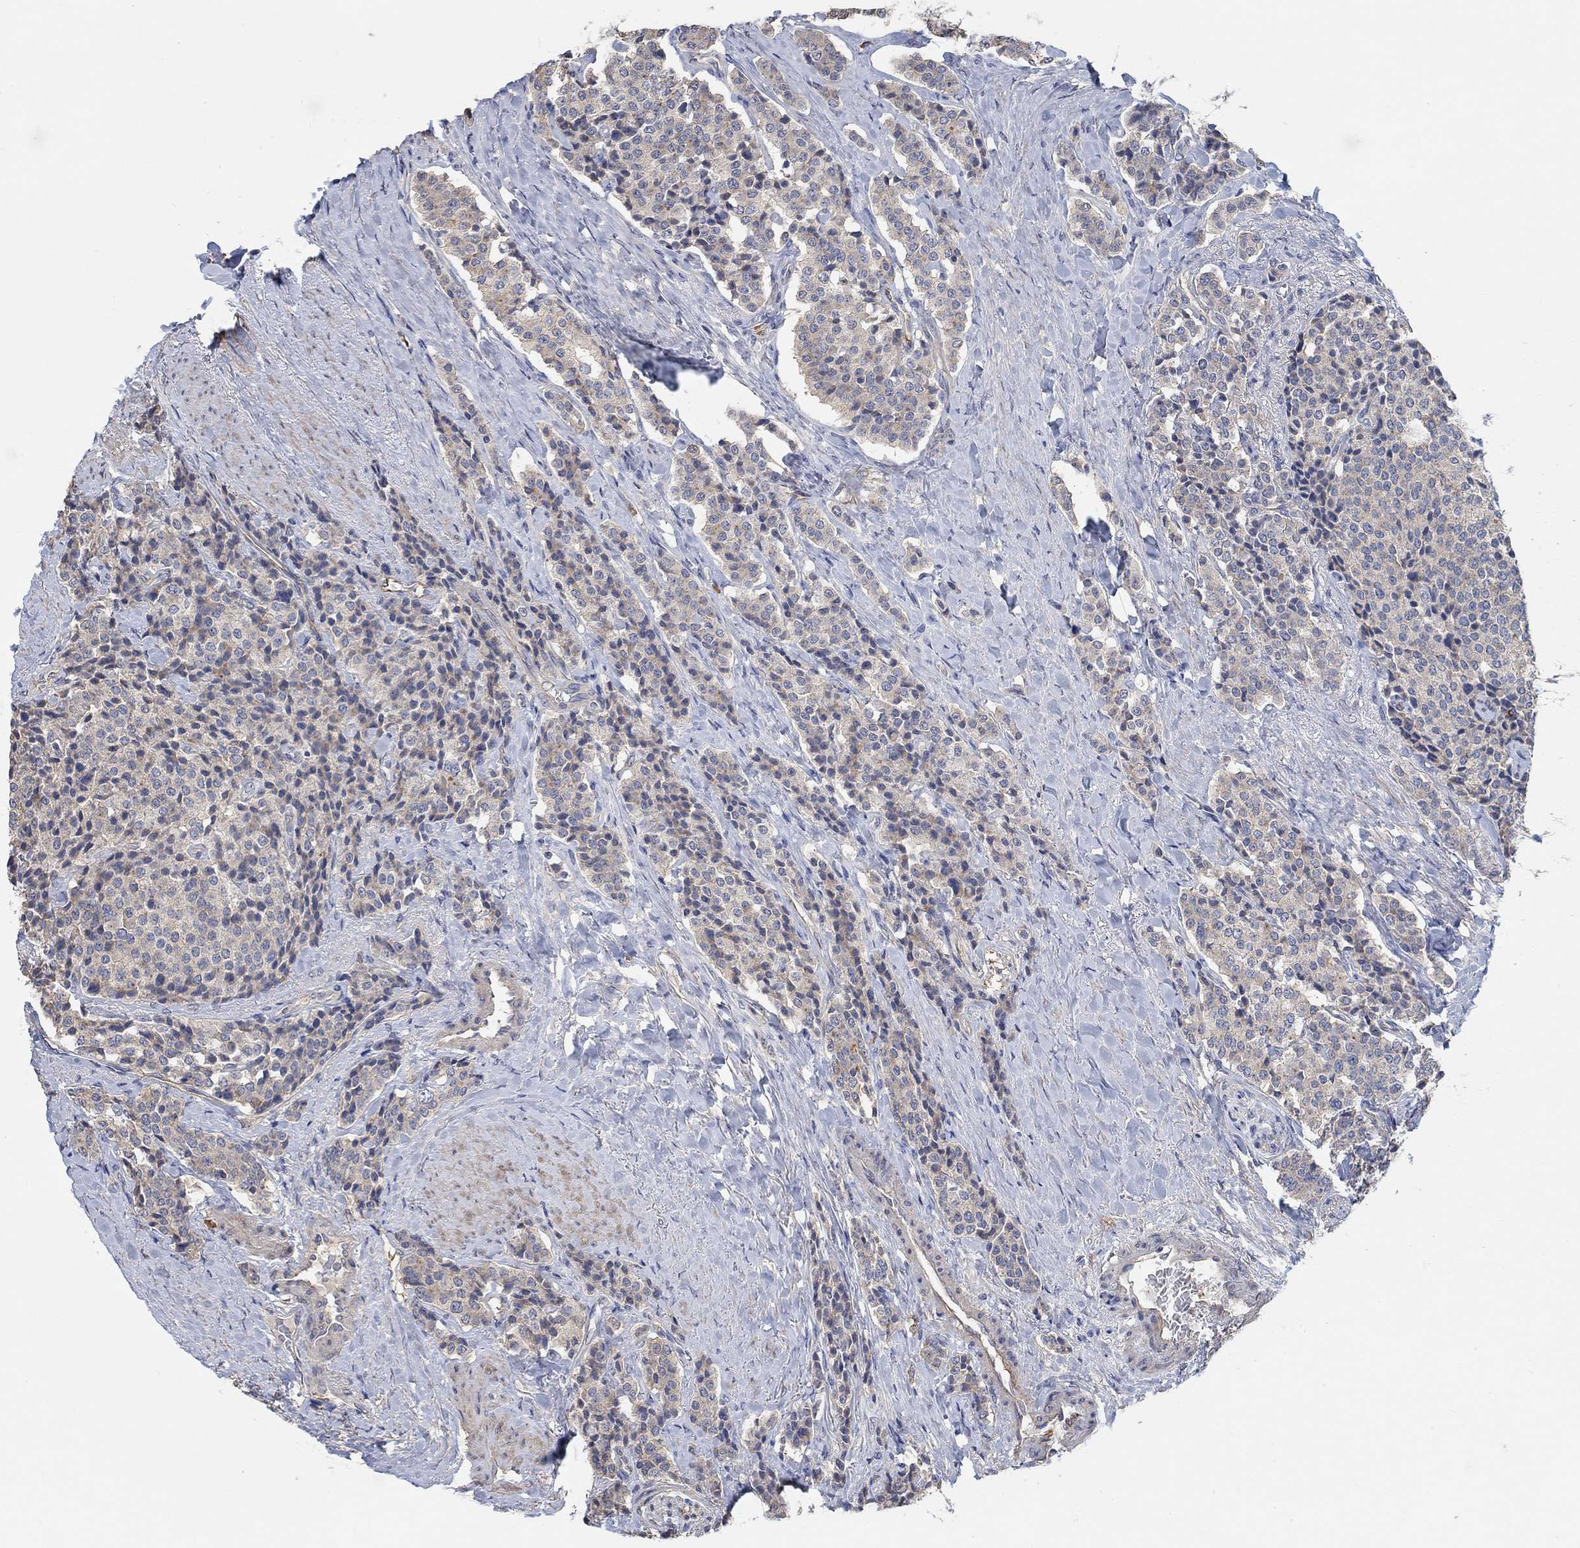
{"staining": {"intensity": "weak", "quantity": "<25%", "location": "cytoplasmic/membranous"}, "tissue": "carcinoid", "cell_type": "Tumor cells", "image_type": "cancer", "snomed": [{"axis": "morphology", "description": "Carcinoid, malignant, NOS"}, {"axis": "topography", "description": "Small intestine"}], "caption": "Tumor cells are negative for brown protein staining in carcinoid (malignant).", "gene": "SYT16", "patient": {"sex": "female", "age": 58}}